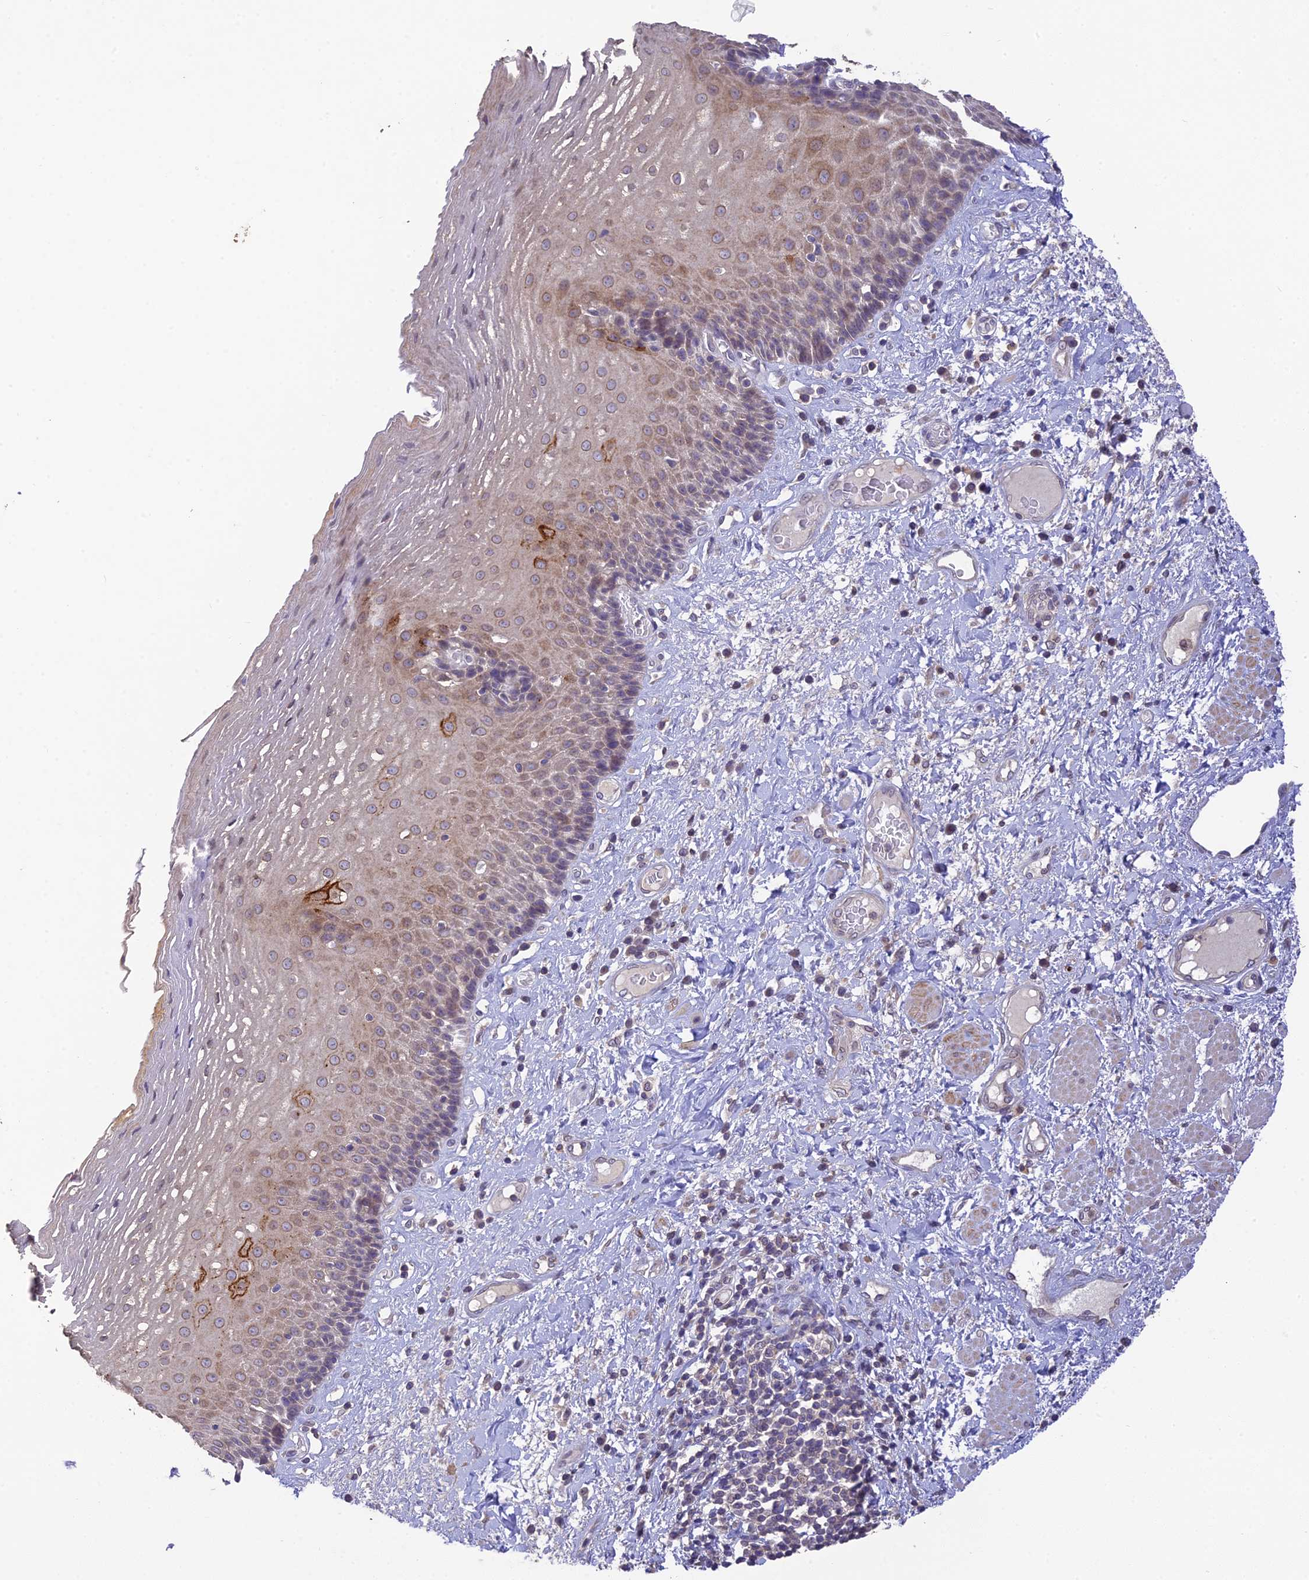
{"staining": {"intensity": "strong", "quantity": "<25%", "location": "cytoplasmic/membranous"}, "tissue": "esophagus", "cell_type": "Squamous epithelial cells", "image_type": "normal", "snomed": [{"axis": "morphology", "description": "Normal tissue, NOS"}, {"axis": "morphology", "description": "Adenocarcinoma, NOS"}, {"axis": "topography", "description": "Esophagus"}], "caption": "Immunohistochemistry (IHC) image of benign esophagus stained for a protein (brown), which shows medium levels of strong cytoplasmic/membranous staining in approximately <25% of squamous epithelial cells.", "gene": "BMT2", "patient": {"sex": "male", "age": 62}}